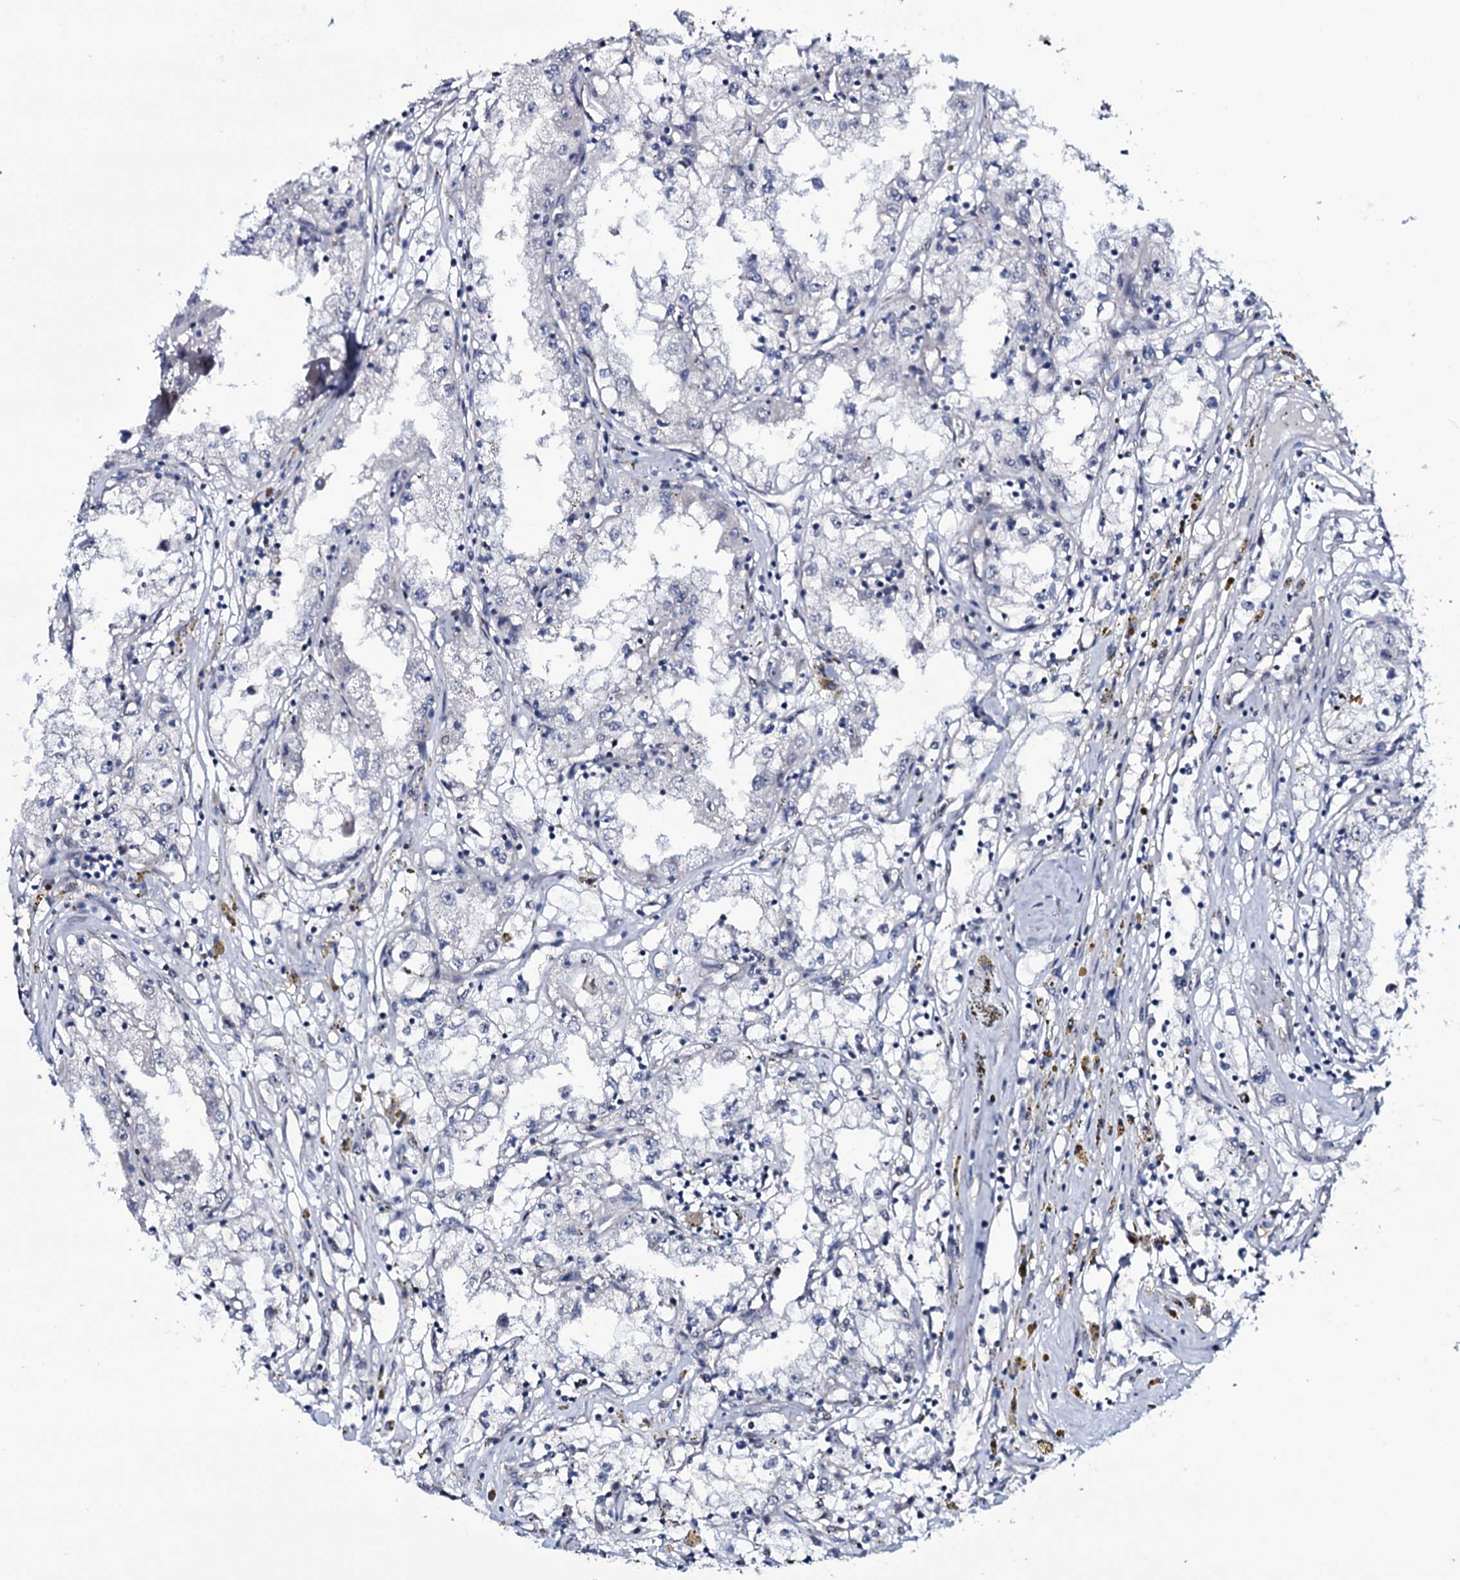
{"staining": {"intensity": "negative", "quantity": "none", "location": "none"}, "tissue": "renal cancer", "cell_type": "Tumor cells", "image_type": "cancer", "snomed": [{"axis": "morphology", "description": "Adenocarcinoma, NOS"}, {"axis": "topography", "description": "Kidney"}], "caption": "DAB (3,3'-diaminobenzidine) immunohistochemical staining of renal cancer reveals no significant positivity in tumor cells.", "gene": "WIPF3", "patient": {"sex": "male", "age": 56}}